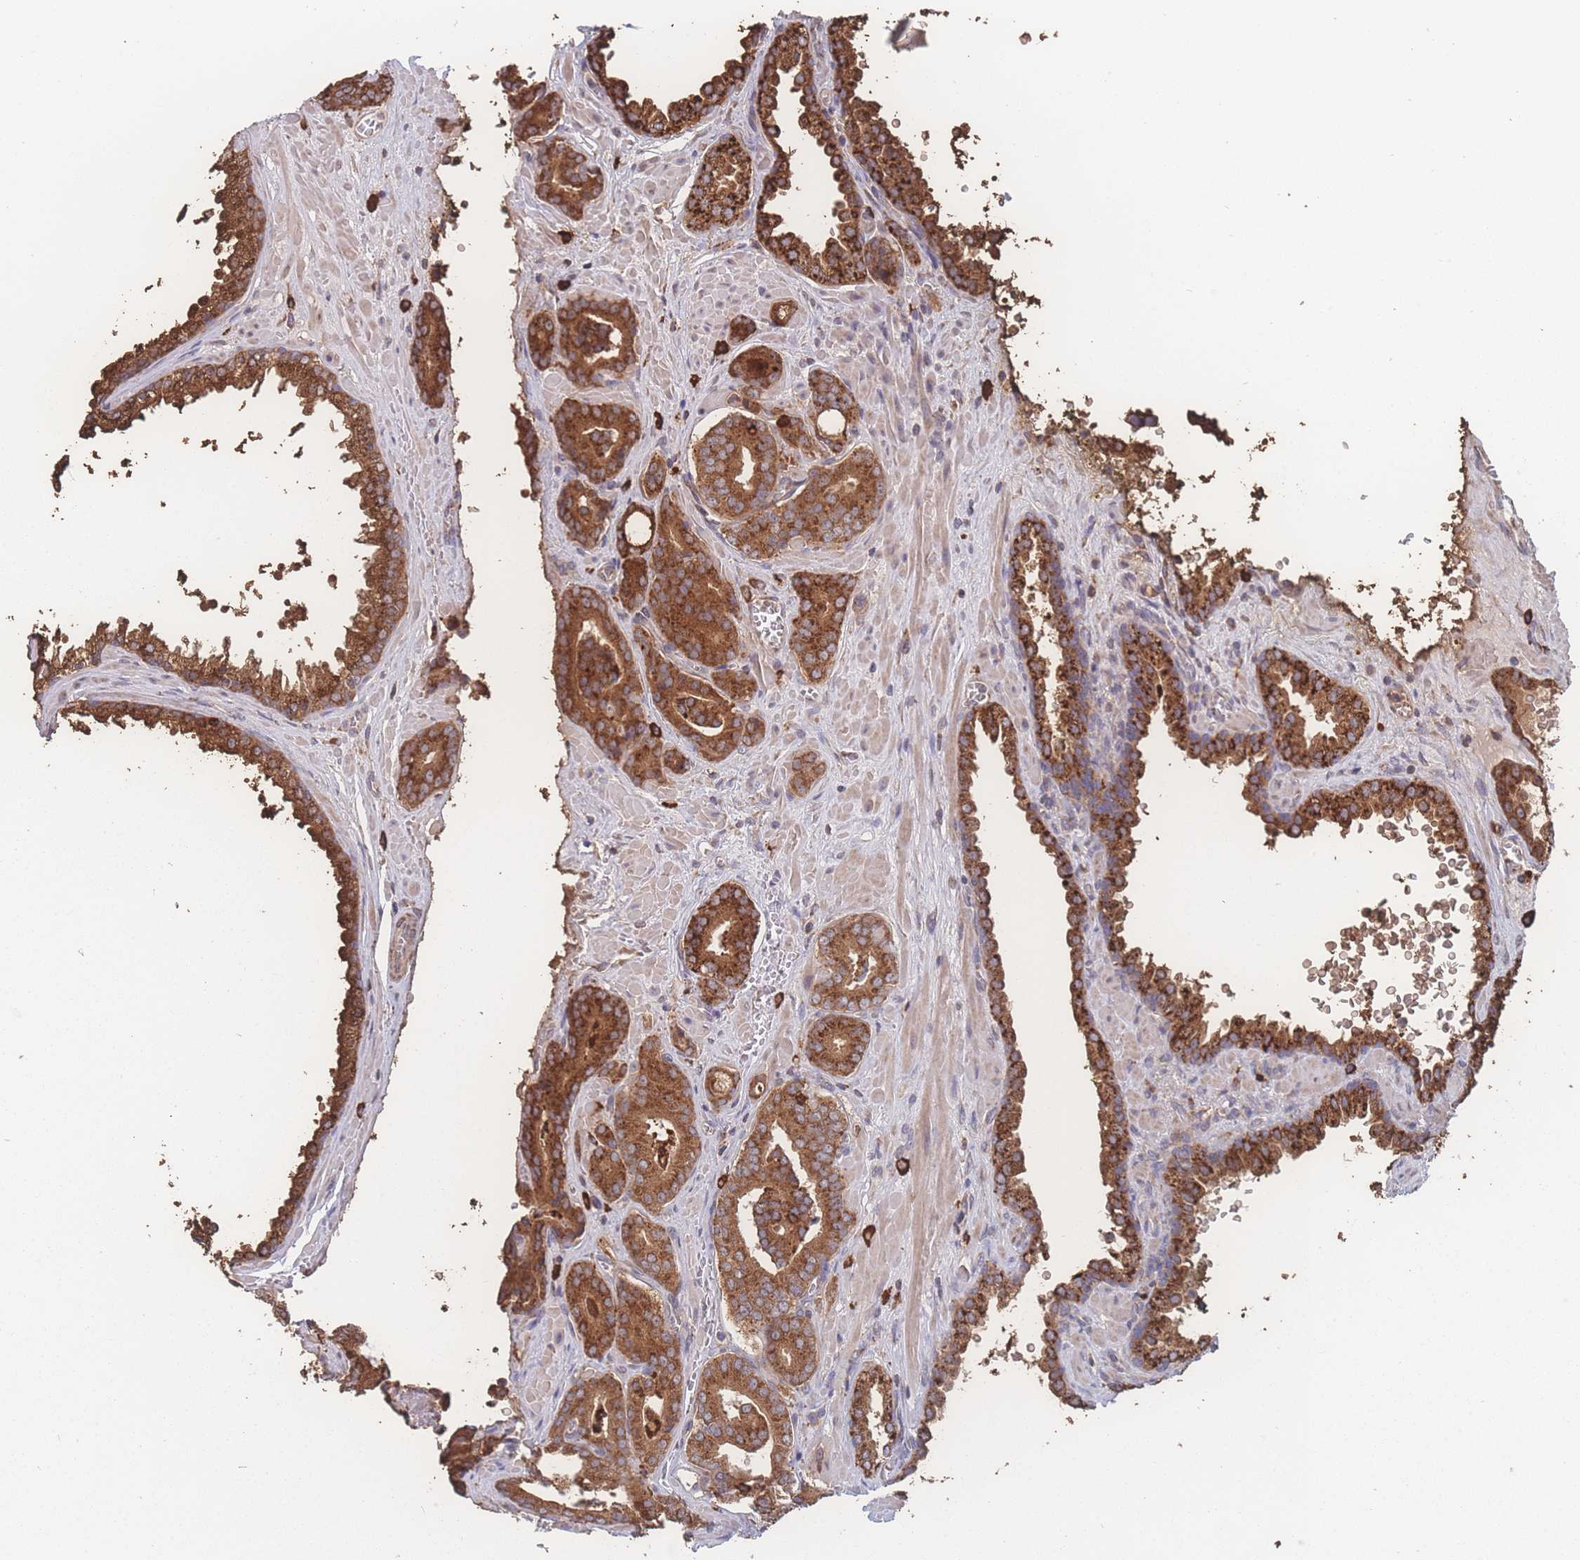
{"staining": {"intensity": "strong", "quantity": ">75%", "location": "cytoplasmic/membranous"}, "tissue": "prostate cancer", "cell_type": "Tumor cells", "image_type": "cancer", "snomed": [{"axis": "morphology", "description": "Adenocarcinoma, High grade"}, {"axis": "topography", "description": "Prostate"}], "caption": "Protein expression by IHC shows strong cytoplasmic/membranous staining in about >75% of tumor cells in prostate cancer.", "gene": "SGSM3", "patient": {"sex": "male", "age": 66}}